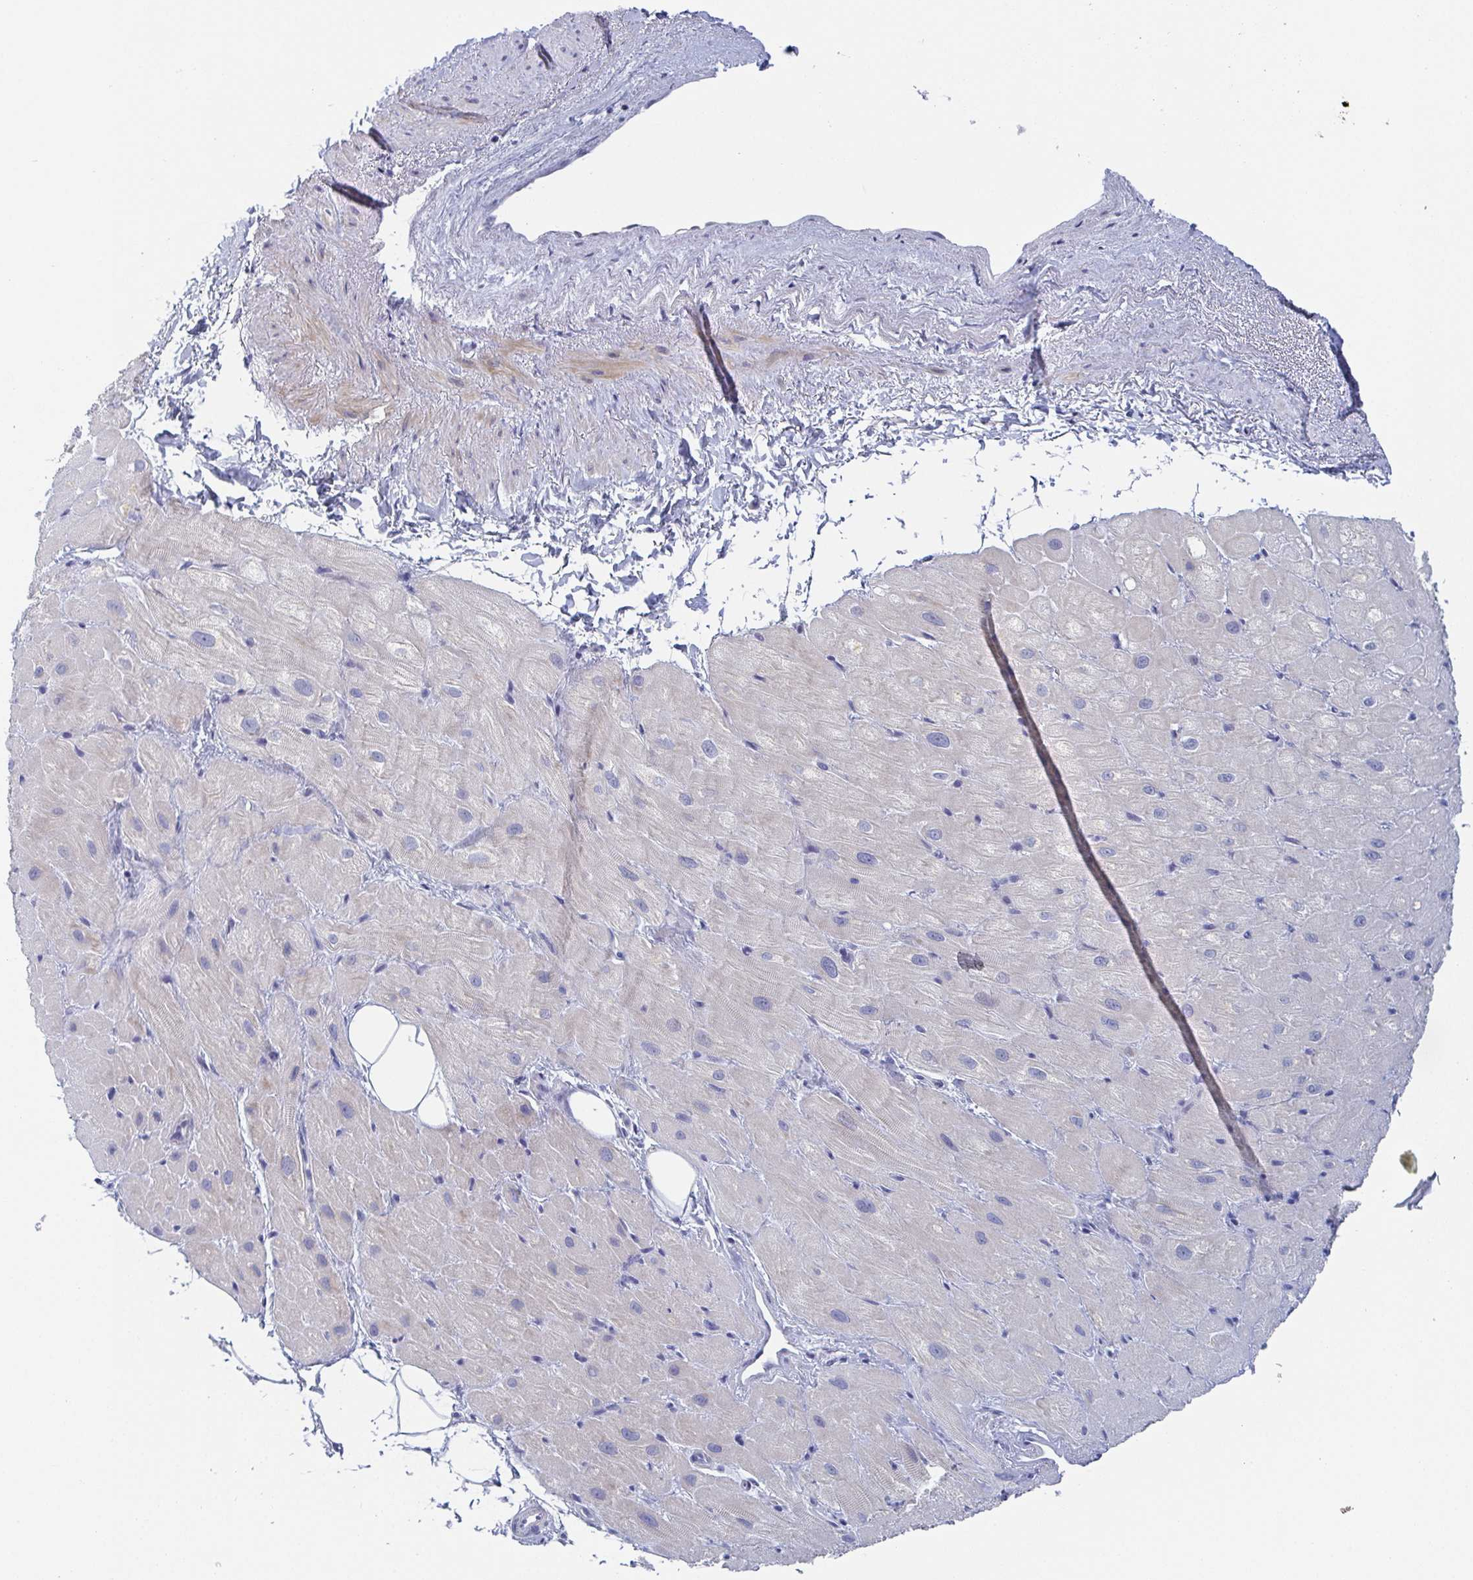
{"staining": {"intensity": "weak", "quantity": "25%-75%", "location": "cytoplasmic/membranous"}, "tissue": "heart muscle", "cell_type": "Cardiomyocytes", "image_type": "normal", "snomed": [{"axis": "morphology", "description": "Normal tissue, NOS"}, {"axis": "topography", "description": "Heart"}], "caption": "Heart muscle stained with a brown dye displays weak cytoplasmic/membranous positive positivity in approximately 25%-75% of cardiomyocytes.", "gene": "RHOV", "patient": {"sex": "male", "age": 62}}